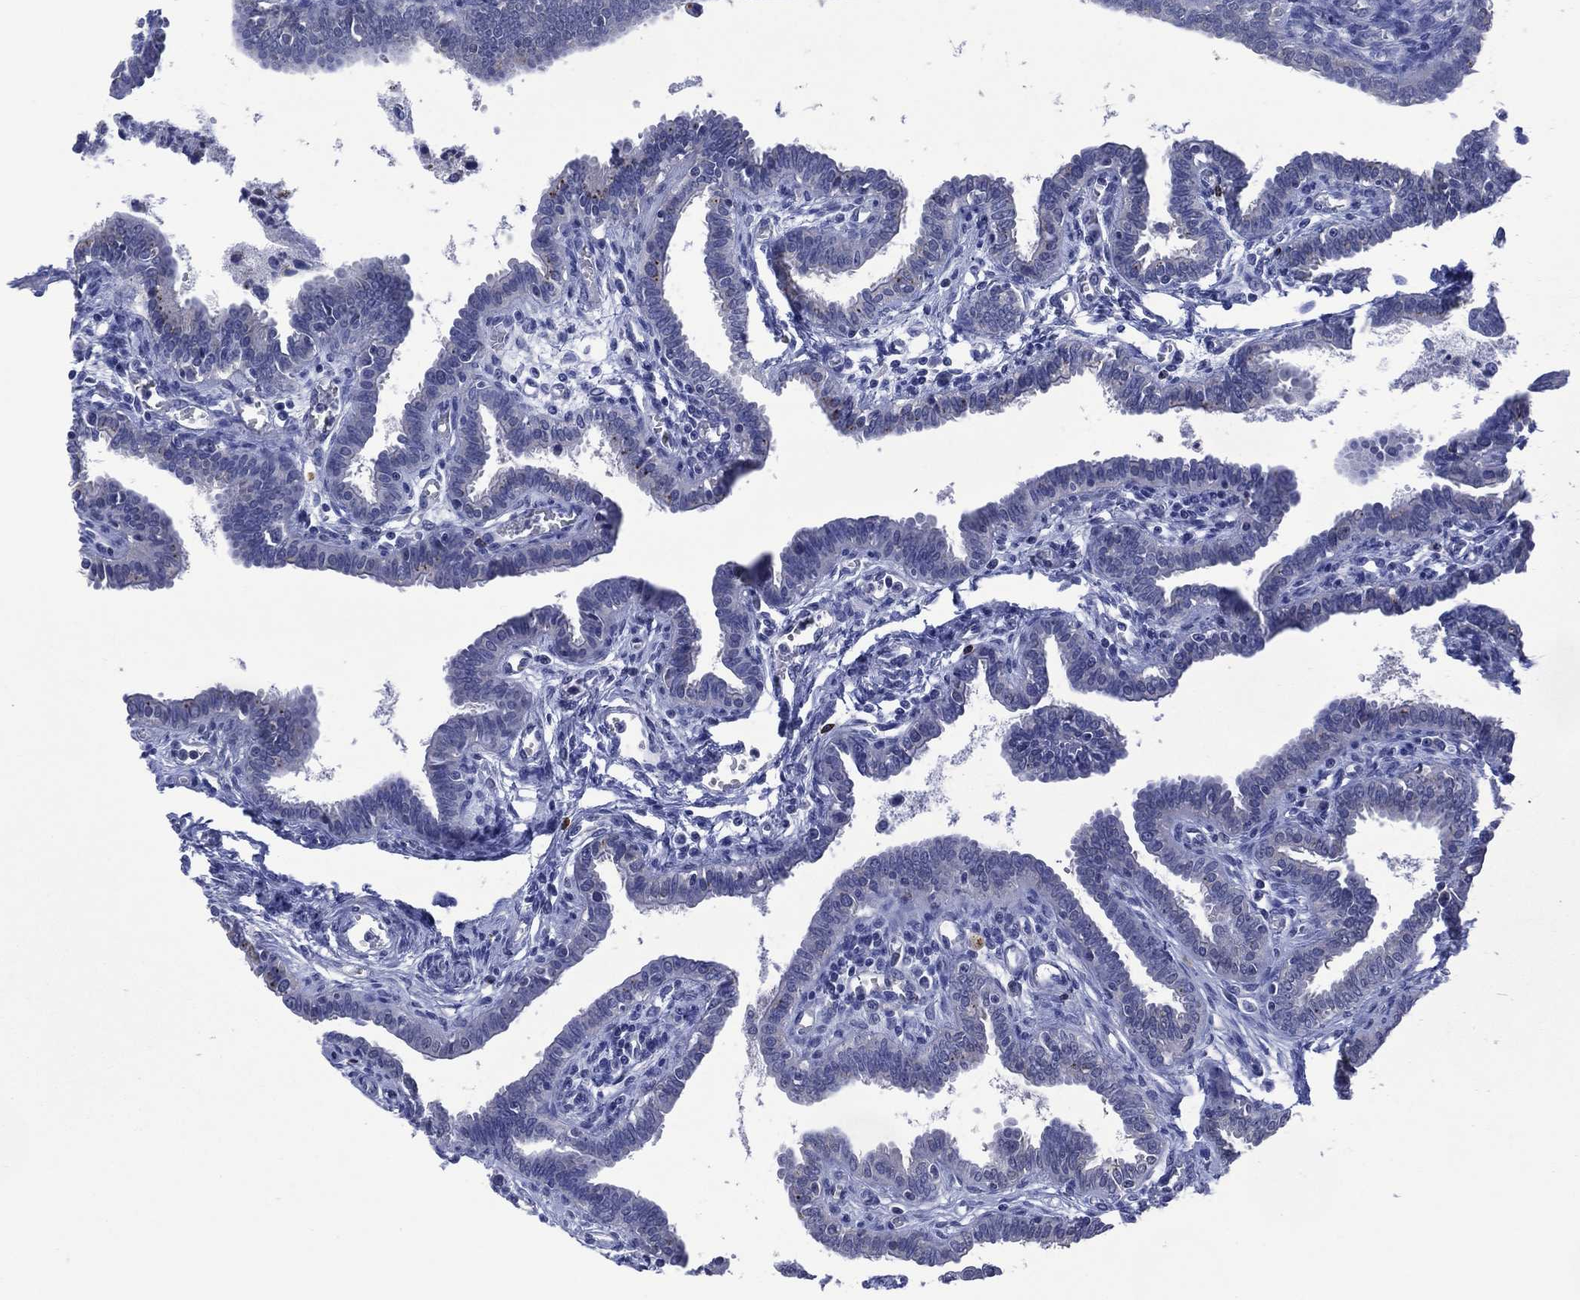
{"staining": {"intensity": "negative", "quantity": "none", "location": "none"}, "tissue": "fallopian tube", "cell_type": "Glandular cells", "image_type": "normal", "snomed": [{"axis": "morphology", "description": "Normal tissue, NOS"}, {"axis": "morphology", "description": "Carcinoma, endometroid"}, {"axis": "topography", "description": "Fallopian tube"}, {"axis": "topography", "description": "Ovary"}], "caption": "Immunohistochemistry (IHC) micrograph of normal fallopian tube stained for a protein (brown), which reveals no positivity in glandular cells.", "gene": "ASB10", "patient": {"sex": "female", "age": 42}}